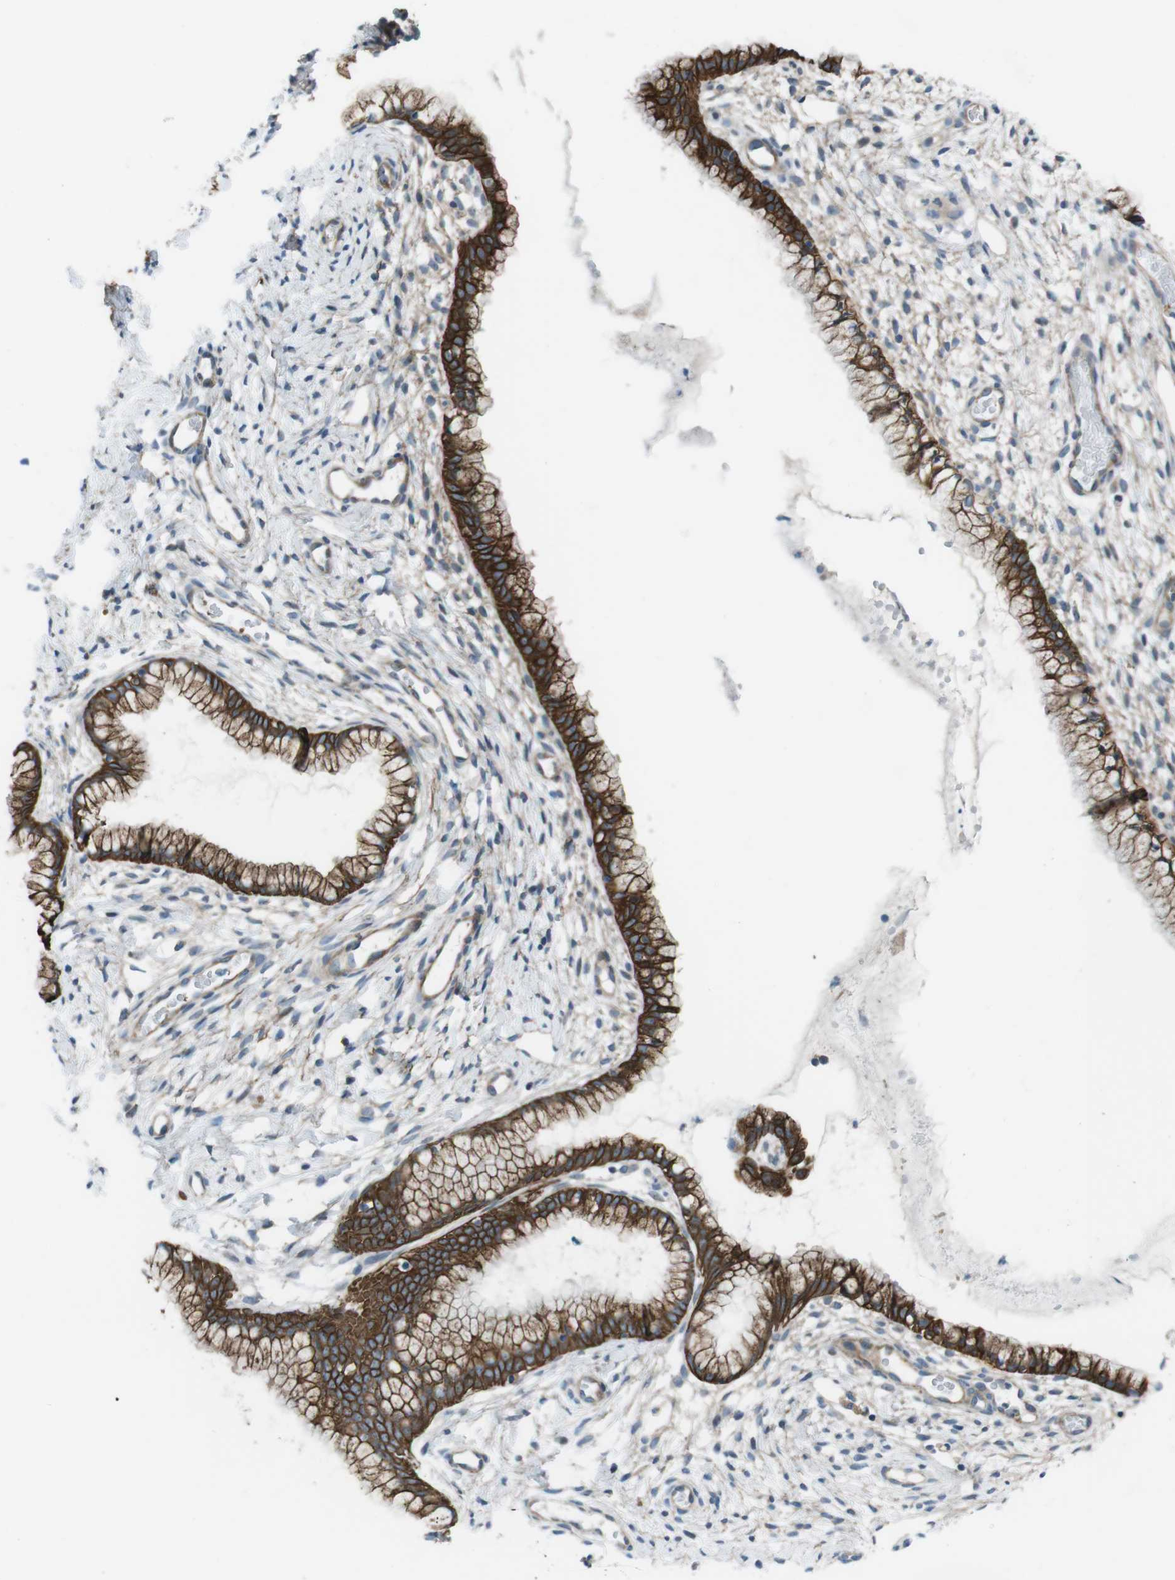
{"staining": {"intensity": "strong", "quantity": ">75%", "location": "cytoplasmic/membranous"}, "tissue": "cervix", "cell_type": "Glandular cells", "image_type": "normal", "snomed": [{"axis": "morphology", "description": "Normal tissue, NOS"}, {"axis": "topography", "description": "Cervix"}], "caption": "A high-resolution image shows immunohistochemistry staining of normal cervix, which displays strong cytoplasmic/membranous positivity in about >75% of glandular cells.", "gene": "FAM174B", "patient": {"sex": "female", "age": 65}}